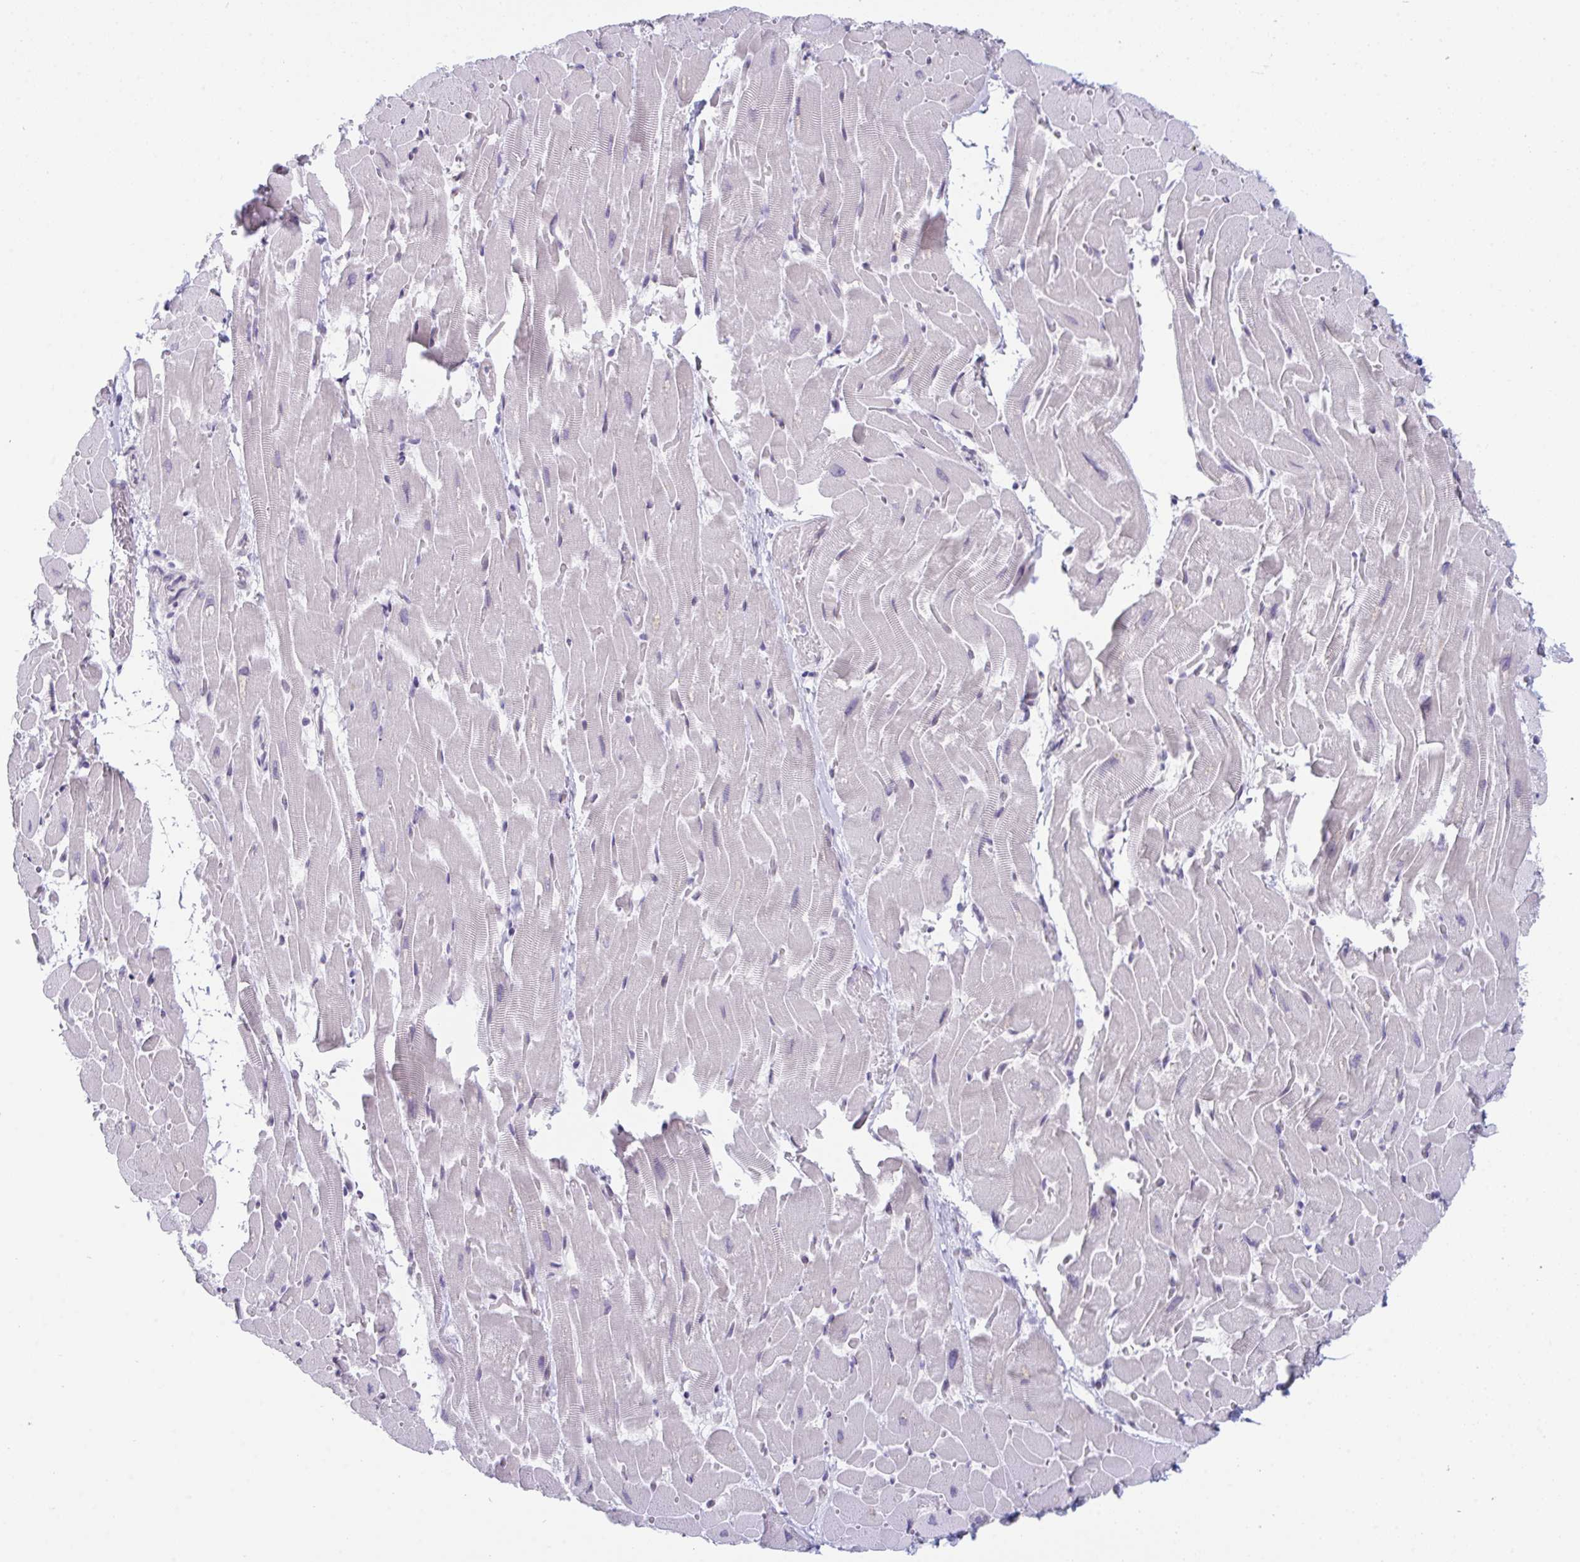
{"staining": {"intensity": "negative", "quantity": "none", "location": "none"}, "tissue": "heart muscle", "cell_type": "Cardiomyocytes", "image_type": "normal", "snomed": [{"axis": "morphology", "description": "Normal tissue, NOS"}, {"axis": "topography", "description": "Heart"}], "caption": "IHC micrograph of benign heart muscle stained for a protein (brown), which reveals no positivity in cardiomyocytes. The staining was performed using DAB (3,3'-diaminobenzidine) to visualize the protein expression in brown, while the nuclei were stained in blue with hematoxylin (Magnification: 20x).", "gene": "BMAL2", "patient": {"sex": "male", "age": 37}}